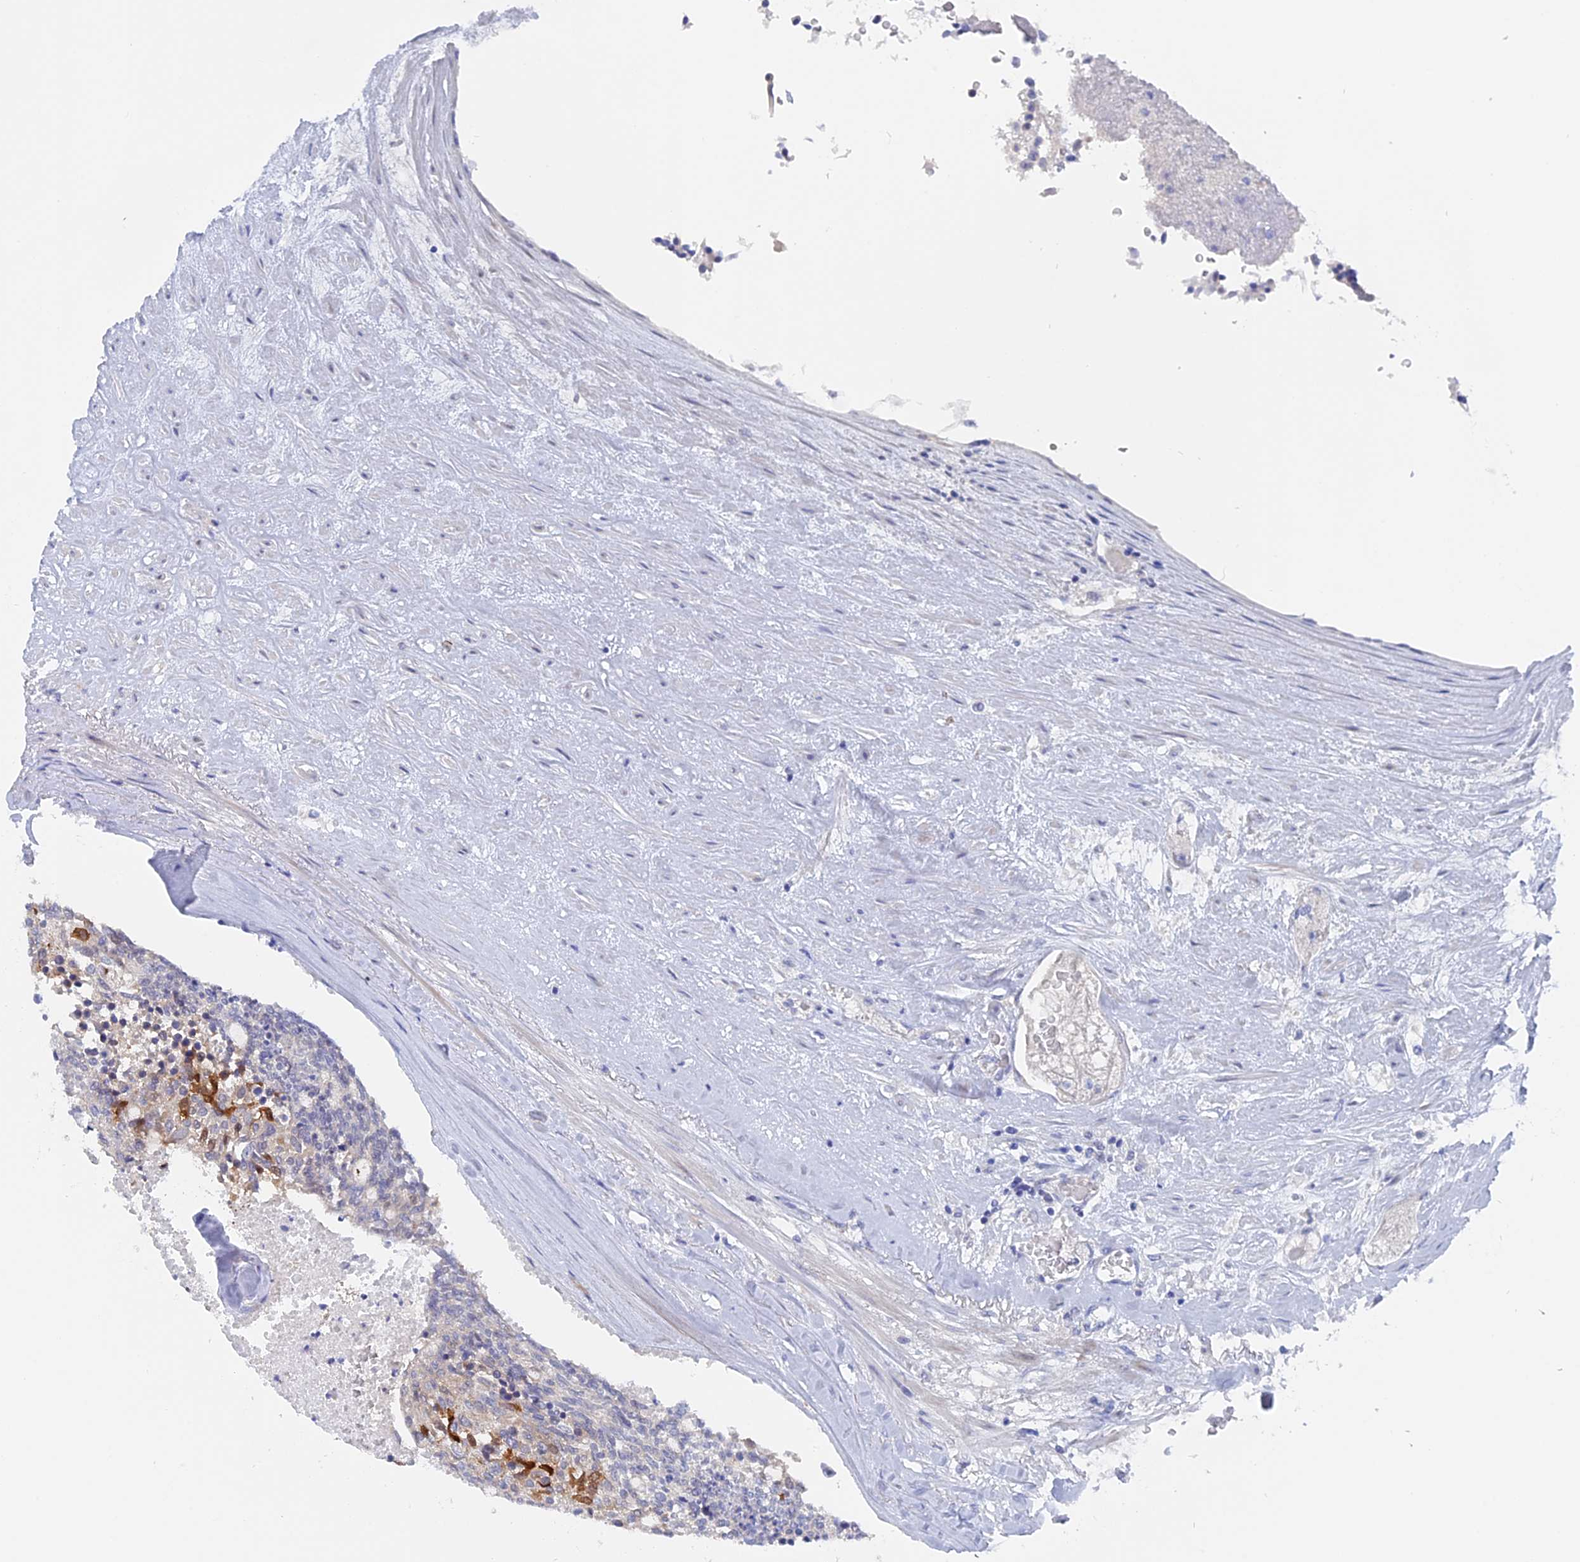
{"staining": {"intensity": "moderate", "quantity": "<25%", "location": "cytoplasmic/membranous"}, "tissue": "carcinoid", "cell_type": "Tumor cells", "image_type": "cancer", "snomed": [{"axis": "morphology", "description": "Carcinoid, malignant, NOS"}, {"axis": "topography", "description": "Pancreas"}], "caption": "Moderate cytoplasmic/membranous protein positivity is appreciated in approximately <25% of tumor cells in carcinoid (malignant).", "gene": "DACT3", "patient": {"sex": "female", "age": 54}}